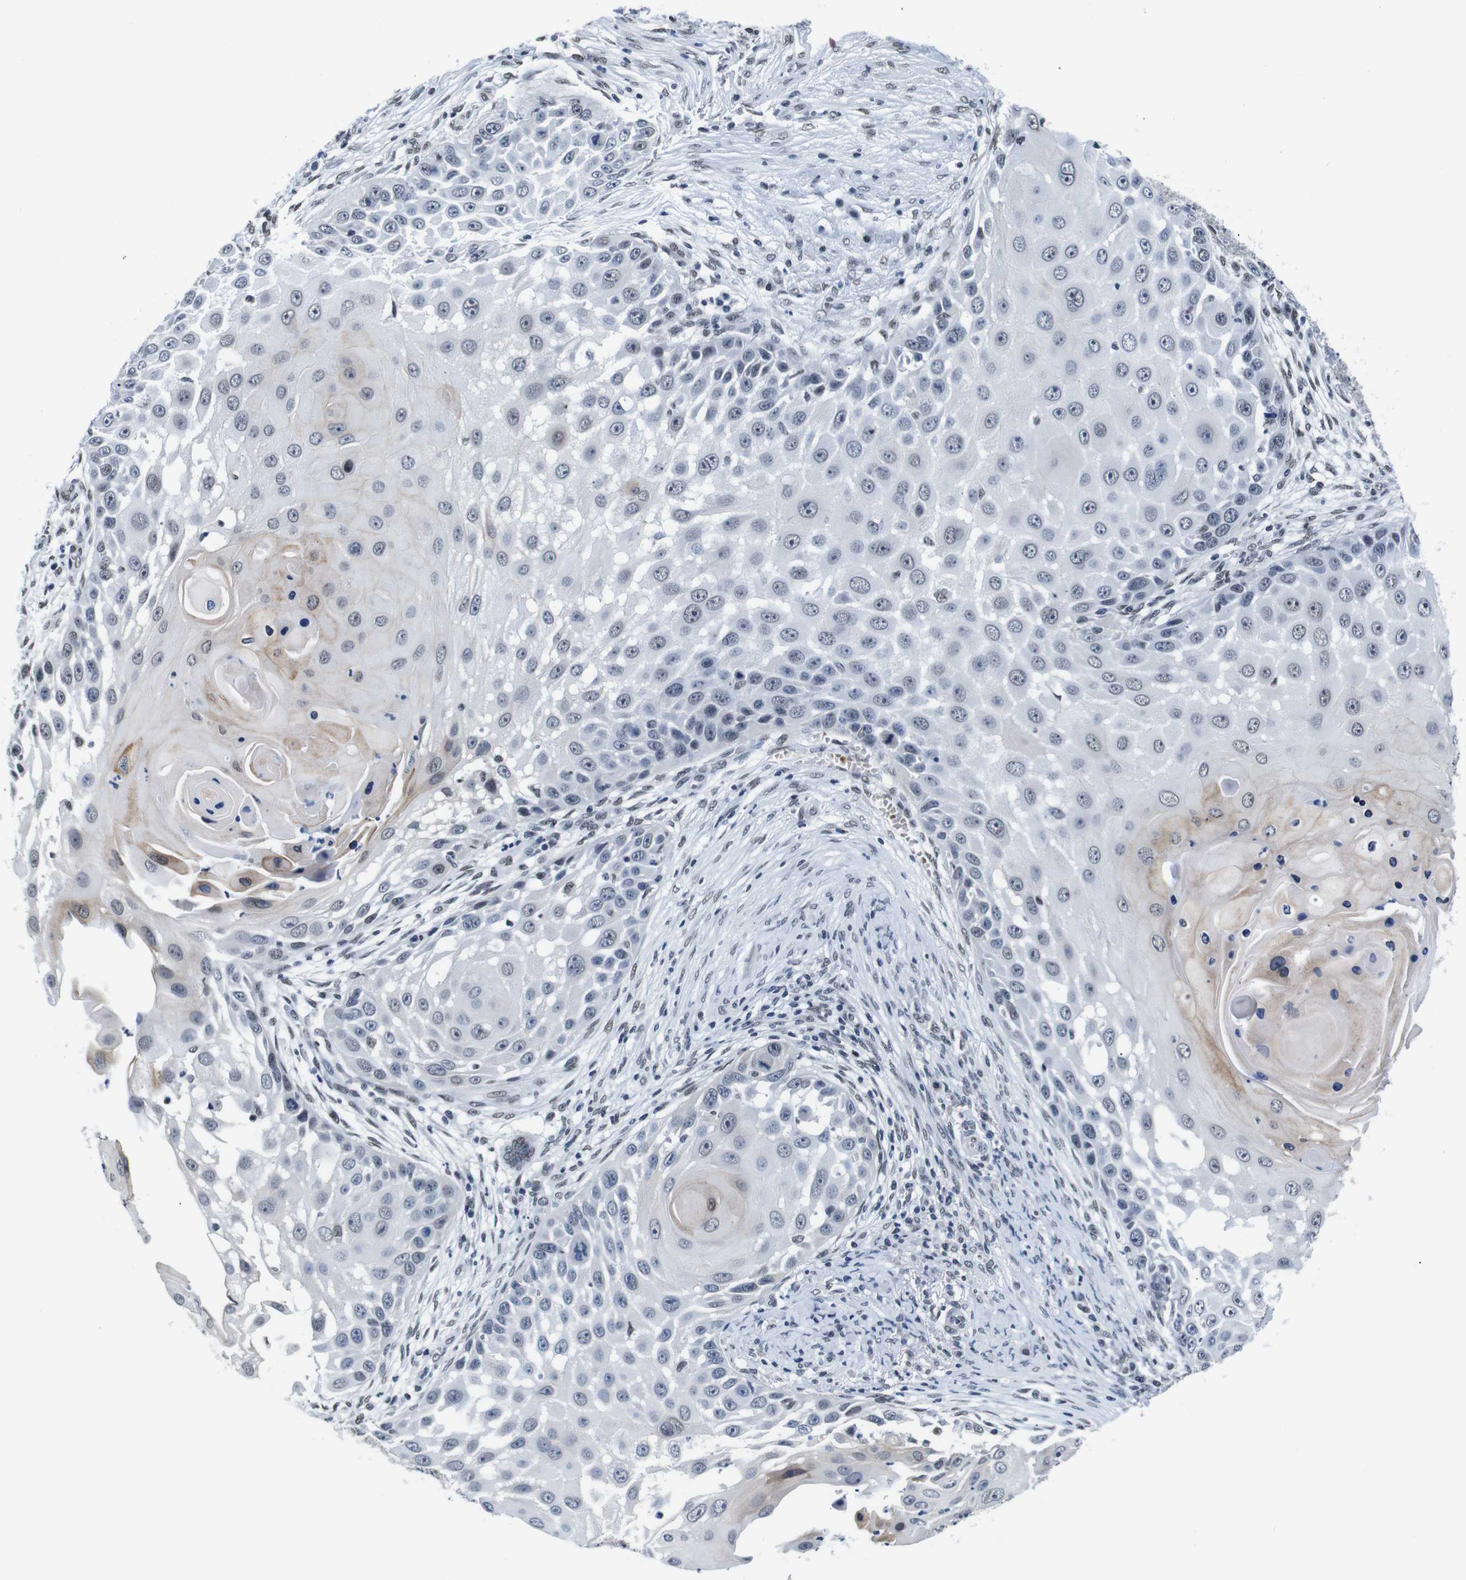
{"staining": {"intensity": "negative", "quantity": "none", "location": "none"}, "tissue": "skin cancer", "cell_type": "Tumor cells", "image_type": "cancer", "snomed": [{"axis": "morphology", "description": "Squamous cell carcinoma, NOS"}, {"axis": "topography", "description": "Skin"}], "caption": "A photomicrograph of skin cancer (squamous cell carcinoma) stained for a protein displays no brown staining in tumor cells. (DAB (3,3'-diaminobenzidine) immunohistochemistry with hematoxylin counter stain).", "gene": "ILDR2", "patient": {"sex": "female", "age": 44}}